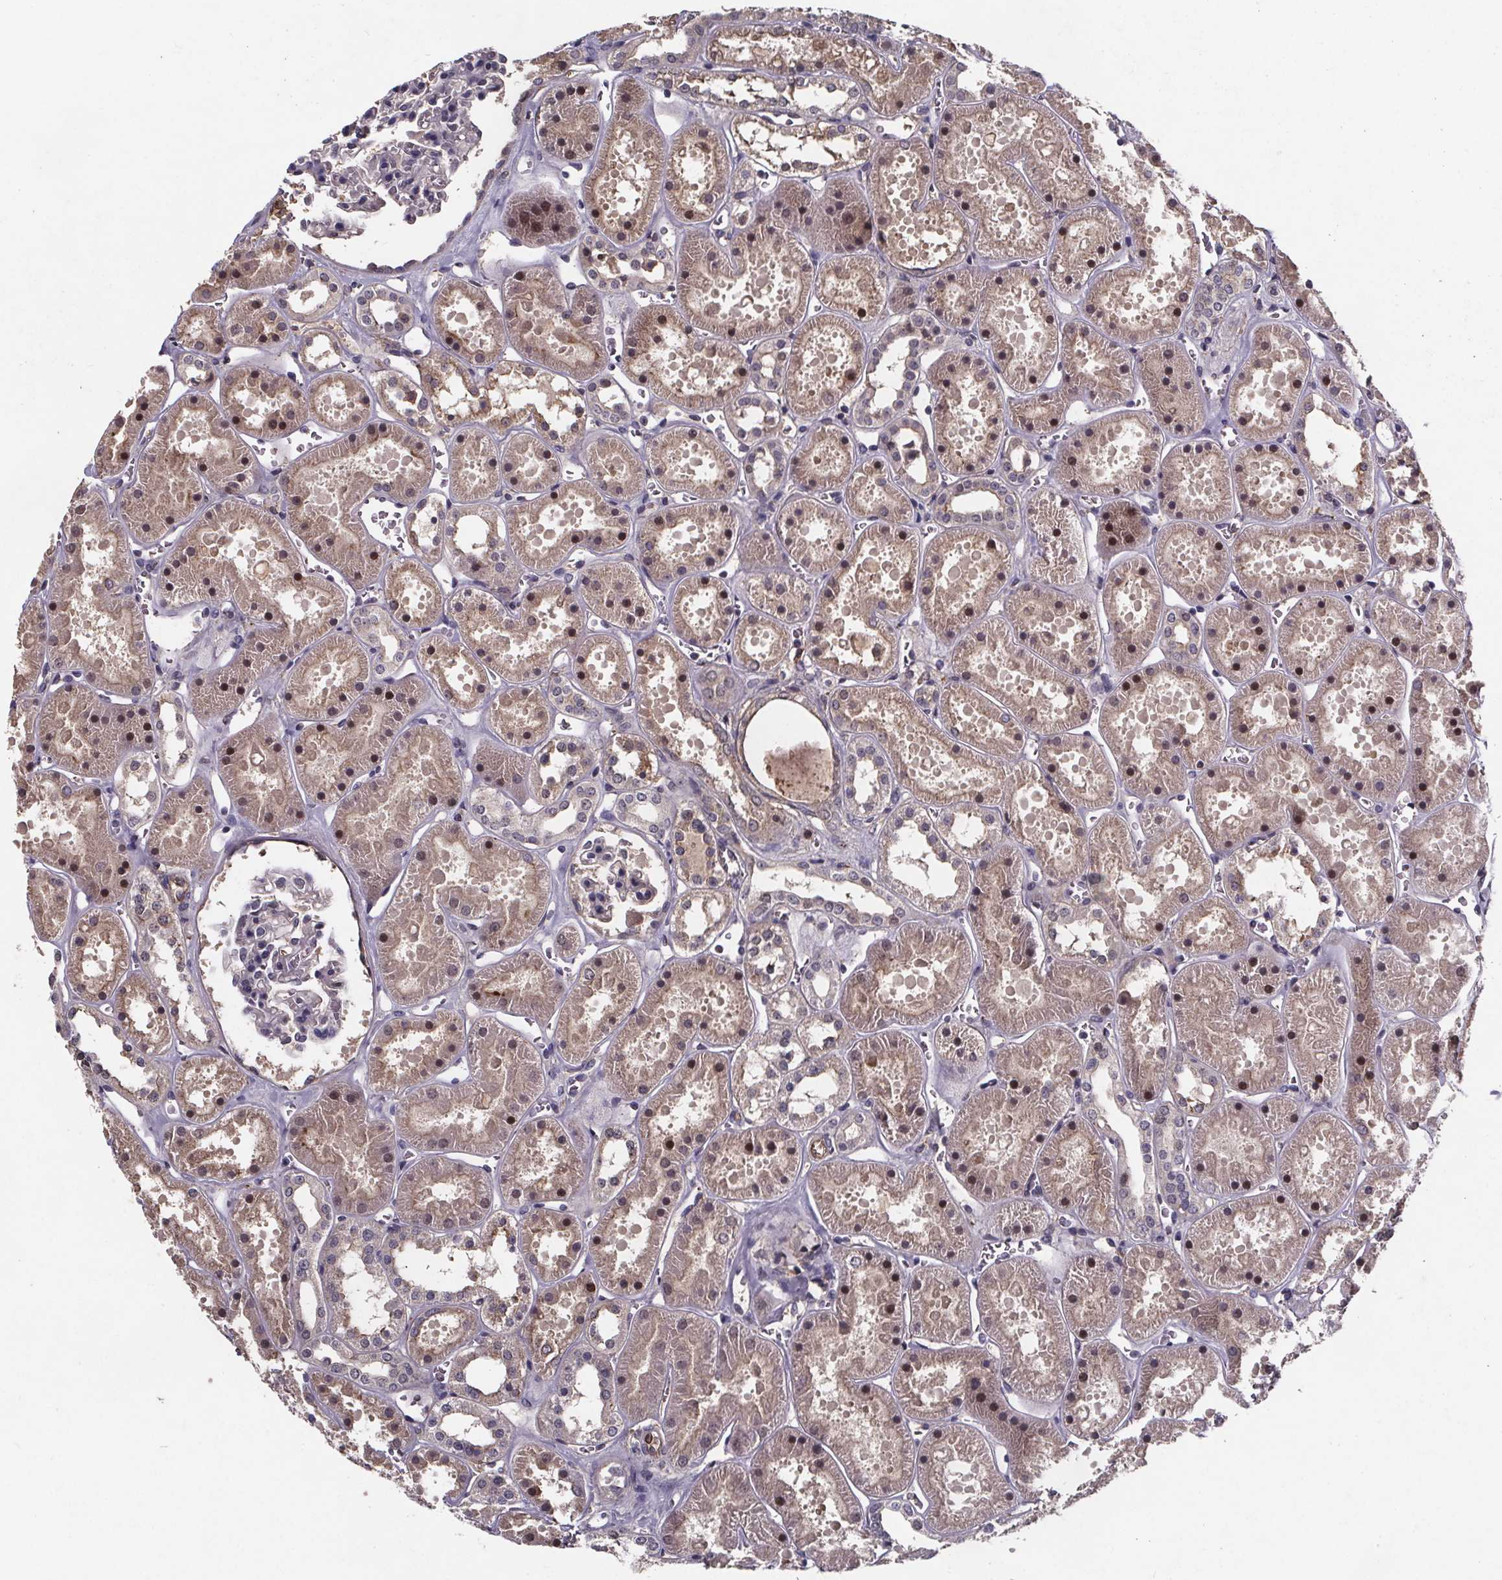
{"staining": {"intensity": "negative", "quantity": "none", "location": "none"}, "tissue": "kidney", "cell_type": "Cells in glomeruli", "image_type": "normal", "snomed": [{"axis": "morphology", "description": "Normal tissue, NOS"}, {"axis": "topography", "description": "Kidney"}], "caption": "This is an immunohistochemistry (IHC) micrograph of unremarkable human kidney. There is no positivity in cells in glomeruli.", "gene": "FASTKD3", "patient": {"sex": "female", "age": 41}}